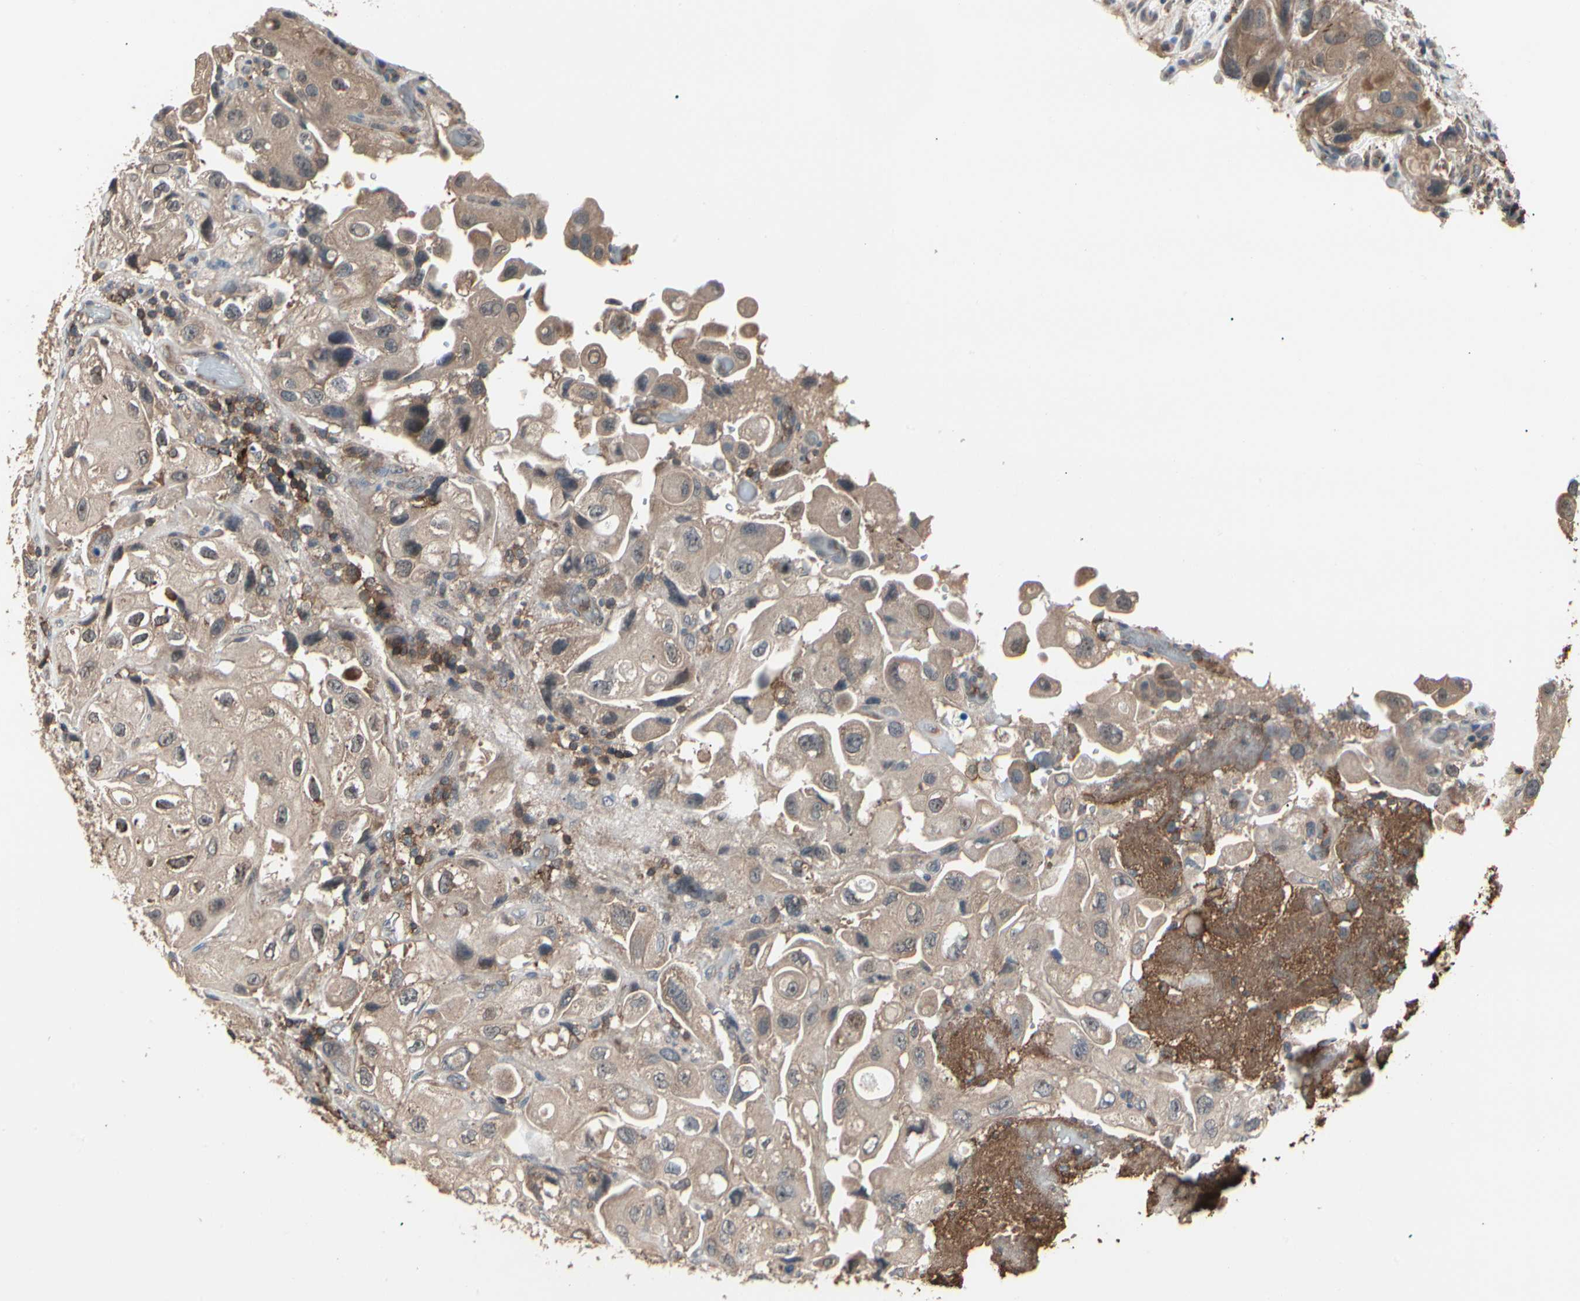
{"staining": {"intensity": "weak", "quantity": ">75%", "location": "cytoplasmic/membranous"}, "tissue": "urothelial cancer", "cell_type": "Tumor cells", "image_type": "cancer", "snomed": [{"axis": "morphology", "description": "Urothelial carcinoma, High grade"}, {"axis": "topography", "description": "Urinary bladder"}], "caption": "Immunohistochemical staining of urothelial carcinoma (high-grade) displays weak cytoplasmic/membranous protein expression in approximately >75% of tumor cells. (DAB (3,3'-diaminobenzidine) IHC, brown staining for protein, blue staining for nuclei).", "gene": "MAPK13", "patient": {"sex": "female", "age": 64}}